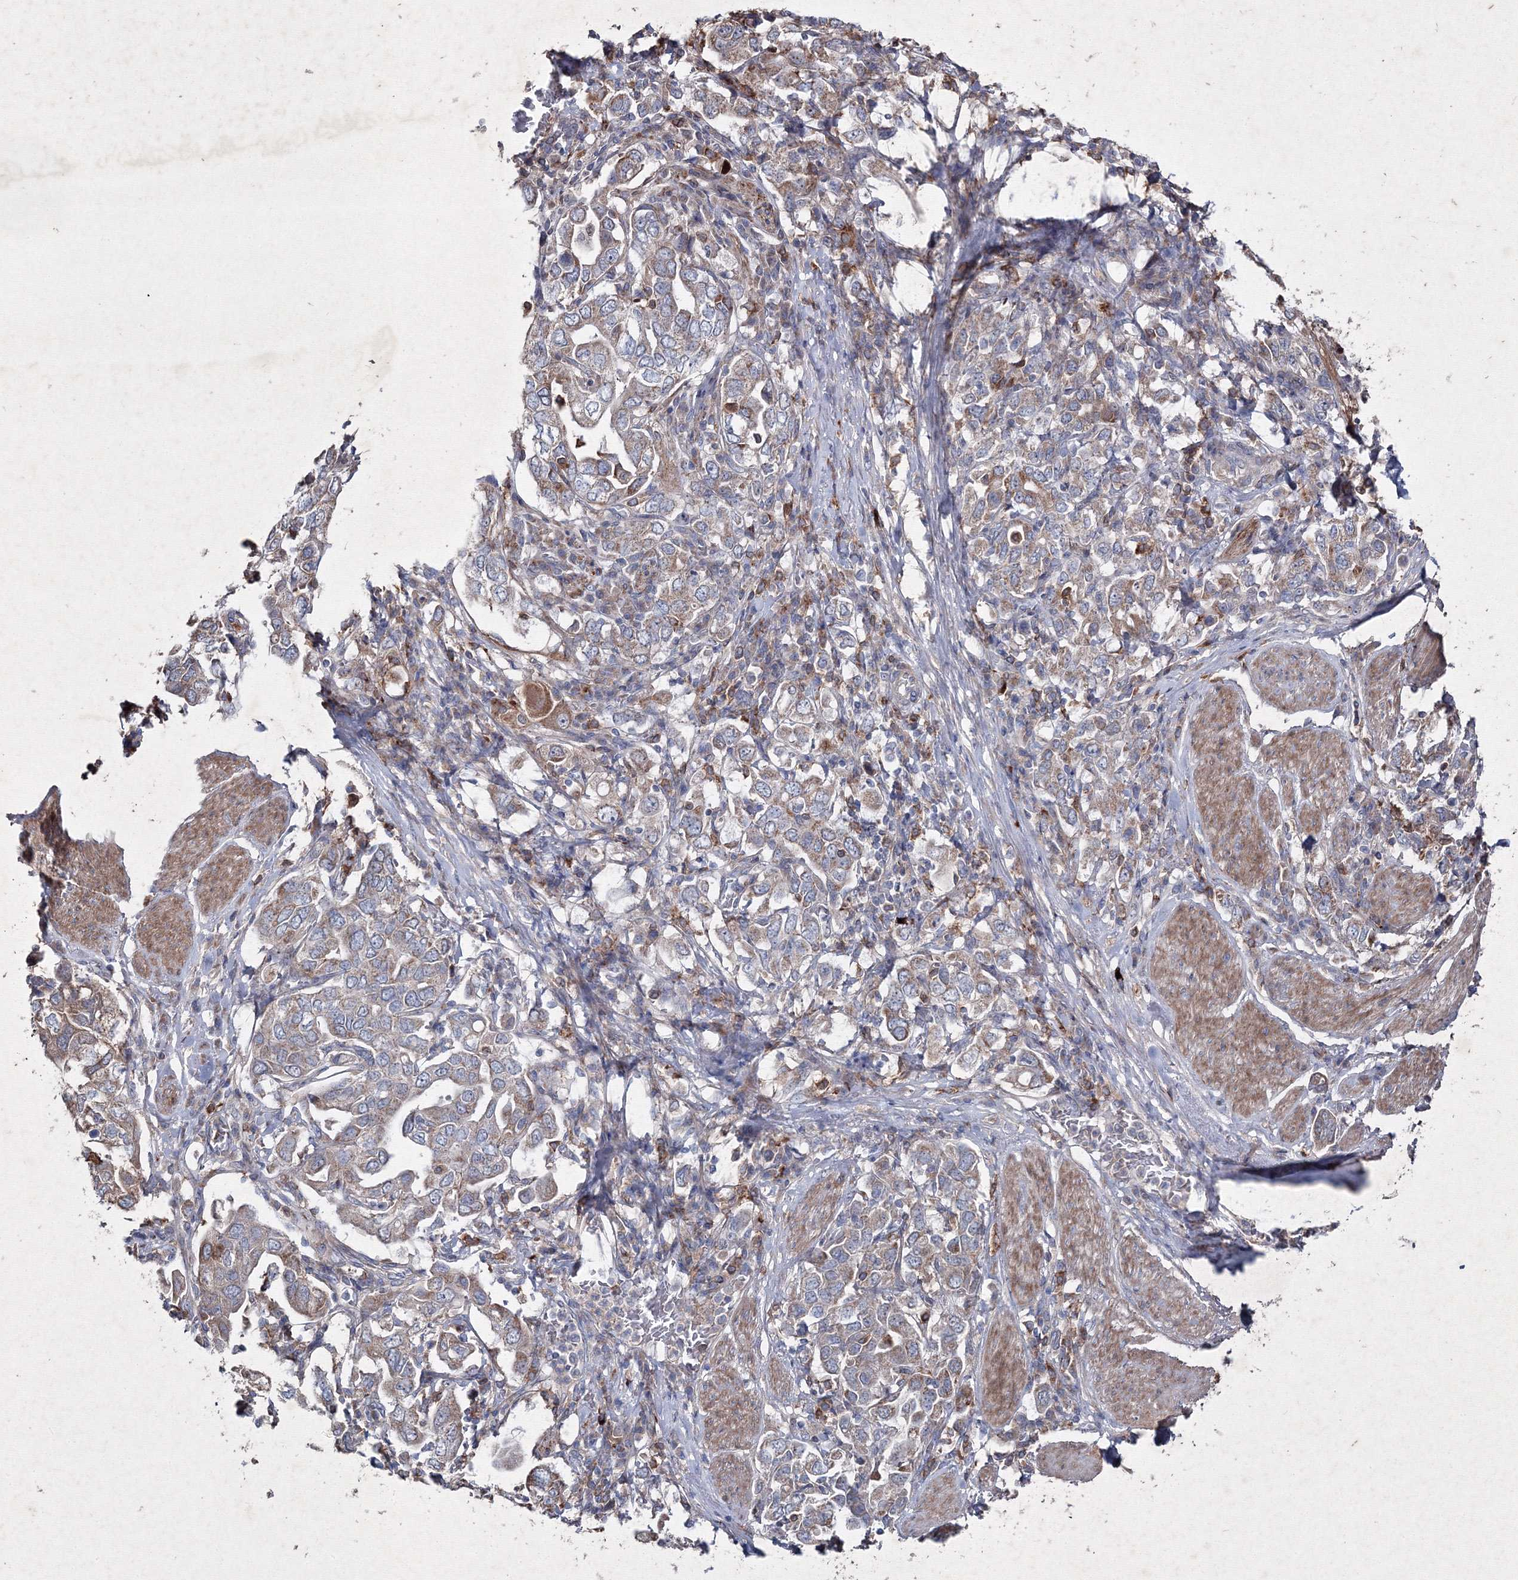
{"staining": {"intensity": "moderate", "quantity": "25%-75%", "location": "cytoplasmic/membranous"}, "tissue": "stomach cancer", "cell_type": "Tumor cells", "image_type": "cancer", "snomed": [{"axis": "morphology", "description": "Adenocarcinoma, NOS"}, {"axis": "topography", "description": "Stomach, upper"}], "caption": "This histopathology image displays stomach cancer stained with immunohistochemistry to label a protein in brown. The cytoplasmic/membranous of tumor cells show moderate positivity for the protein. Nuclei are counter-stained blue.", "gene": "GFM1", "patient": {"sex": "male", "age": 62}}